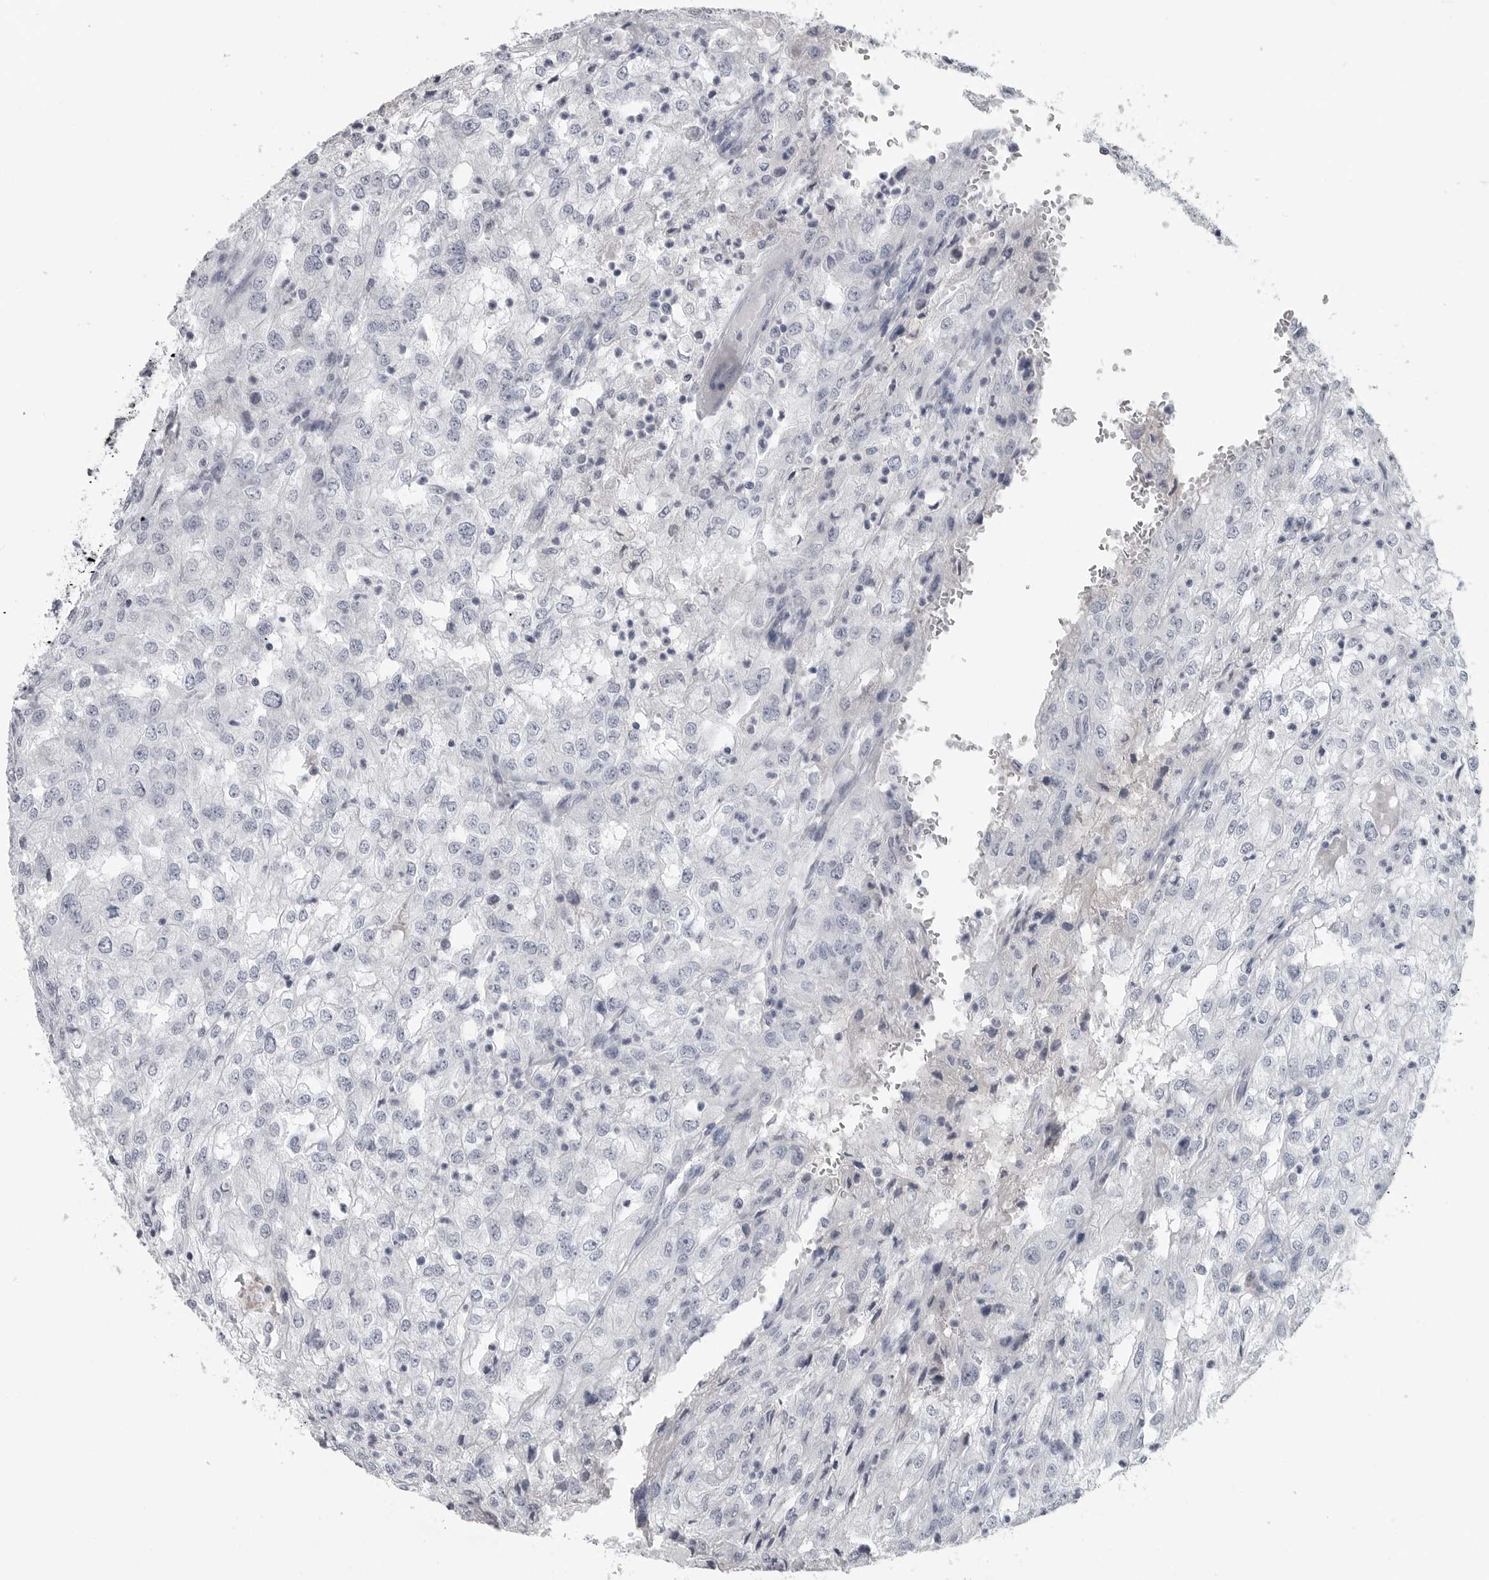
{"staining": {"intensity": "negative", "quantity": "none", "location": "none"}, "tissue": "renal cancer", "cell_type": "Tumor cells", "image_type": "cancer", "snomed": [{"axis": "morphology", "description": "Adenocarcinoma, NOS"}, {"axis": "topography", "description": "Kidney"}], "caption": "This is a image of immunohistochemistry staining of renal cancer, which shows no positivity in tumor cells.", "gene": "AMPD1", "patient": {"sex": "female", "age": 54}}